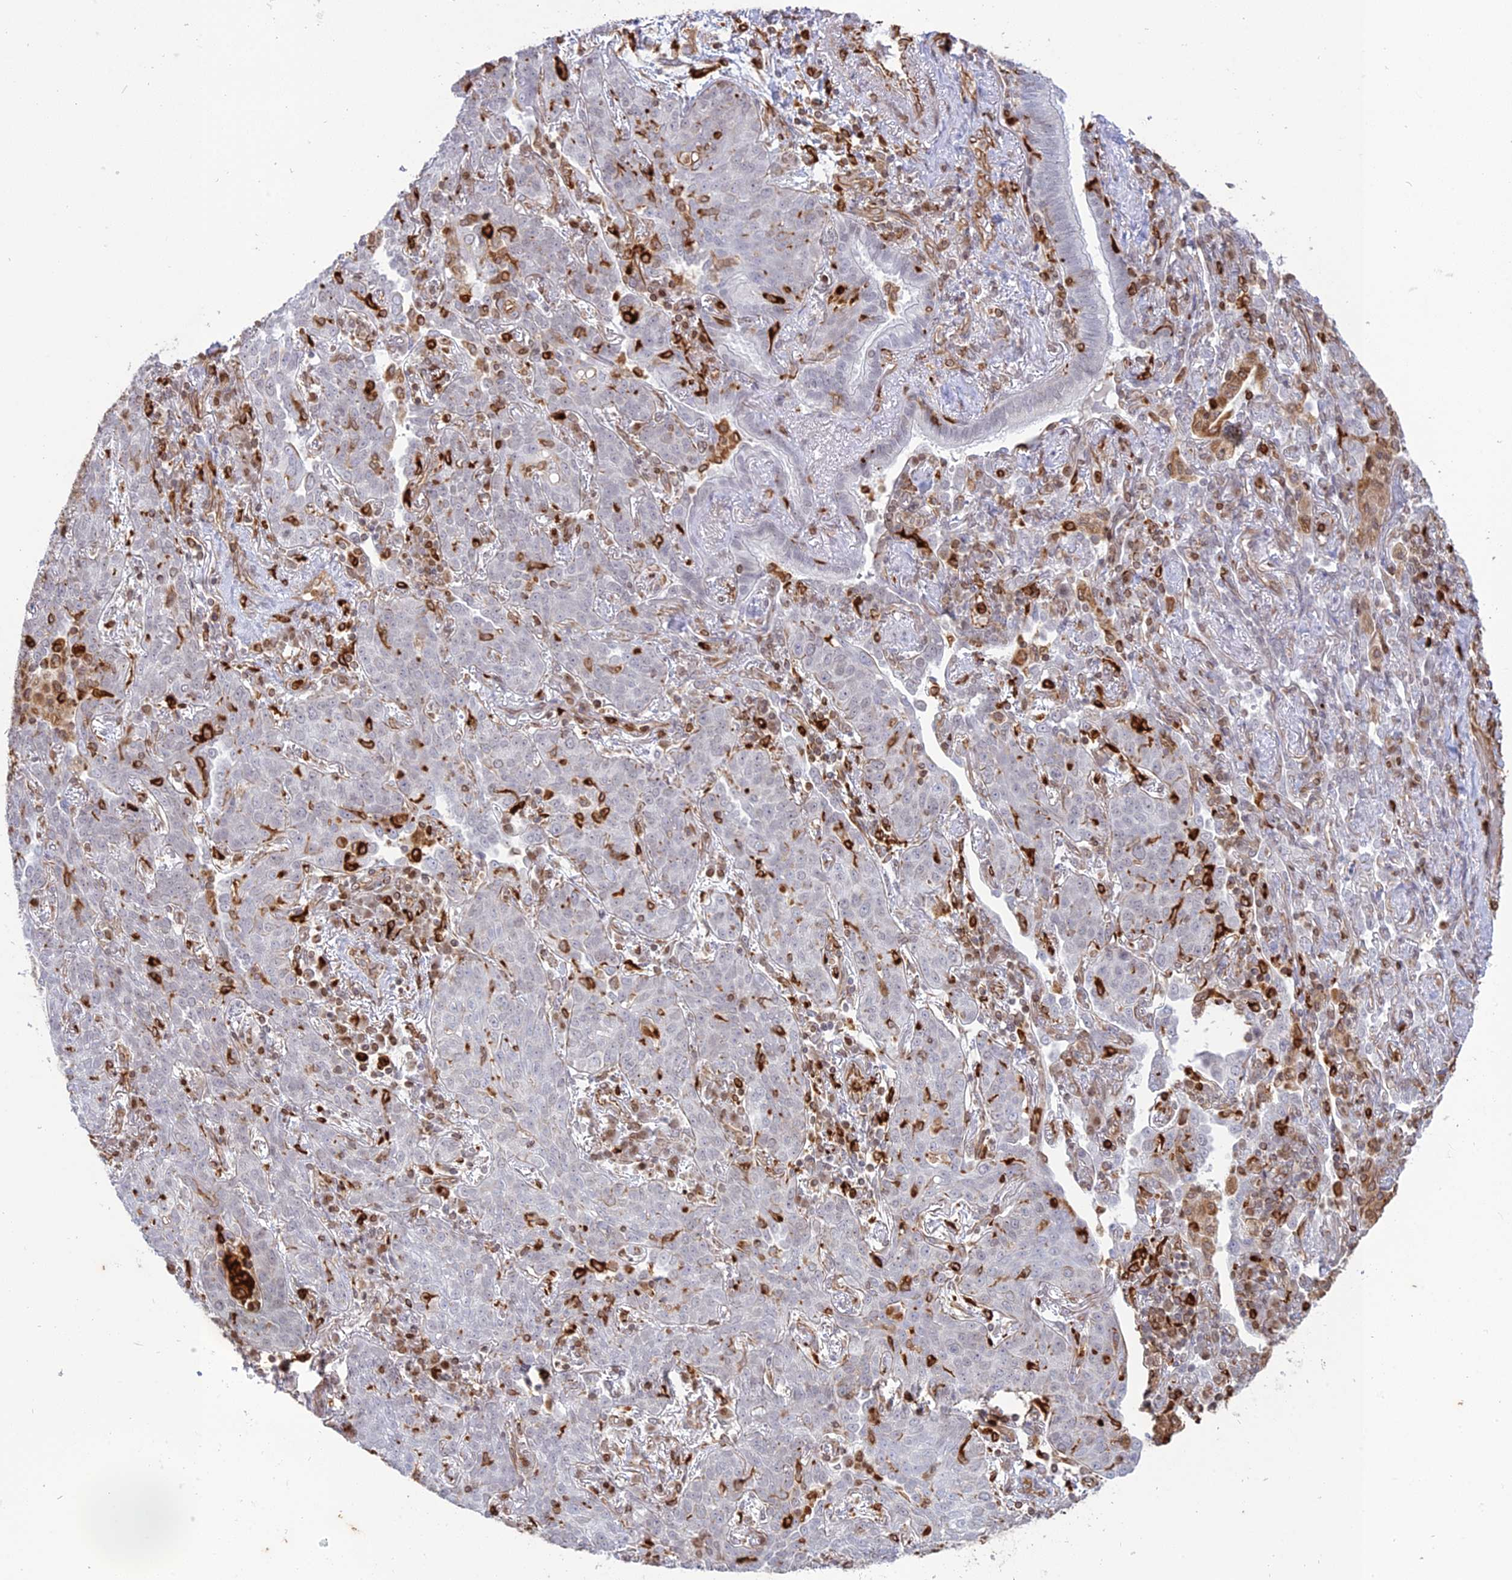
{"staining": {"intensity": "negative", "quantity": "none", "location": "none"}, "tissue": "lung cancer", "cell_type": "Tumor cells", "image_type": "cancer", "snomed": [{"axis": "morphology", "description": "Squamous cell carcinoma, NOS"}, {"axis": "topography", "description": "Lung"}], "caption": "Lung cancer was stained to show a protein in brown. There is no significant positivity in tumor cells.", "gene": "APOBR", "patient": {"sex": "female", "age": 70}}